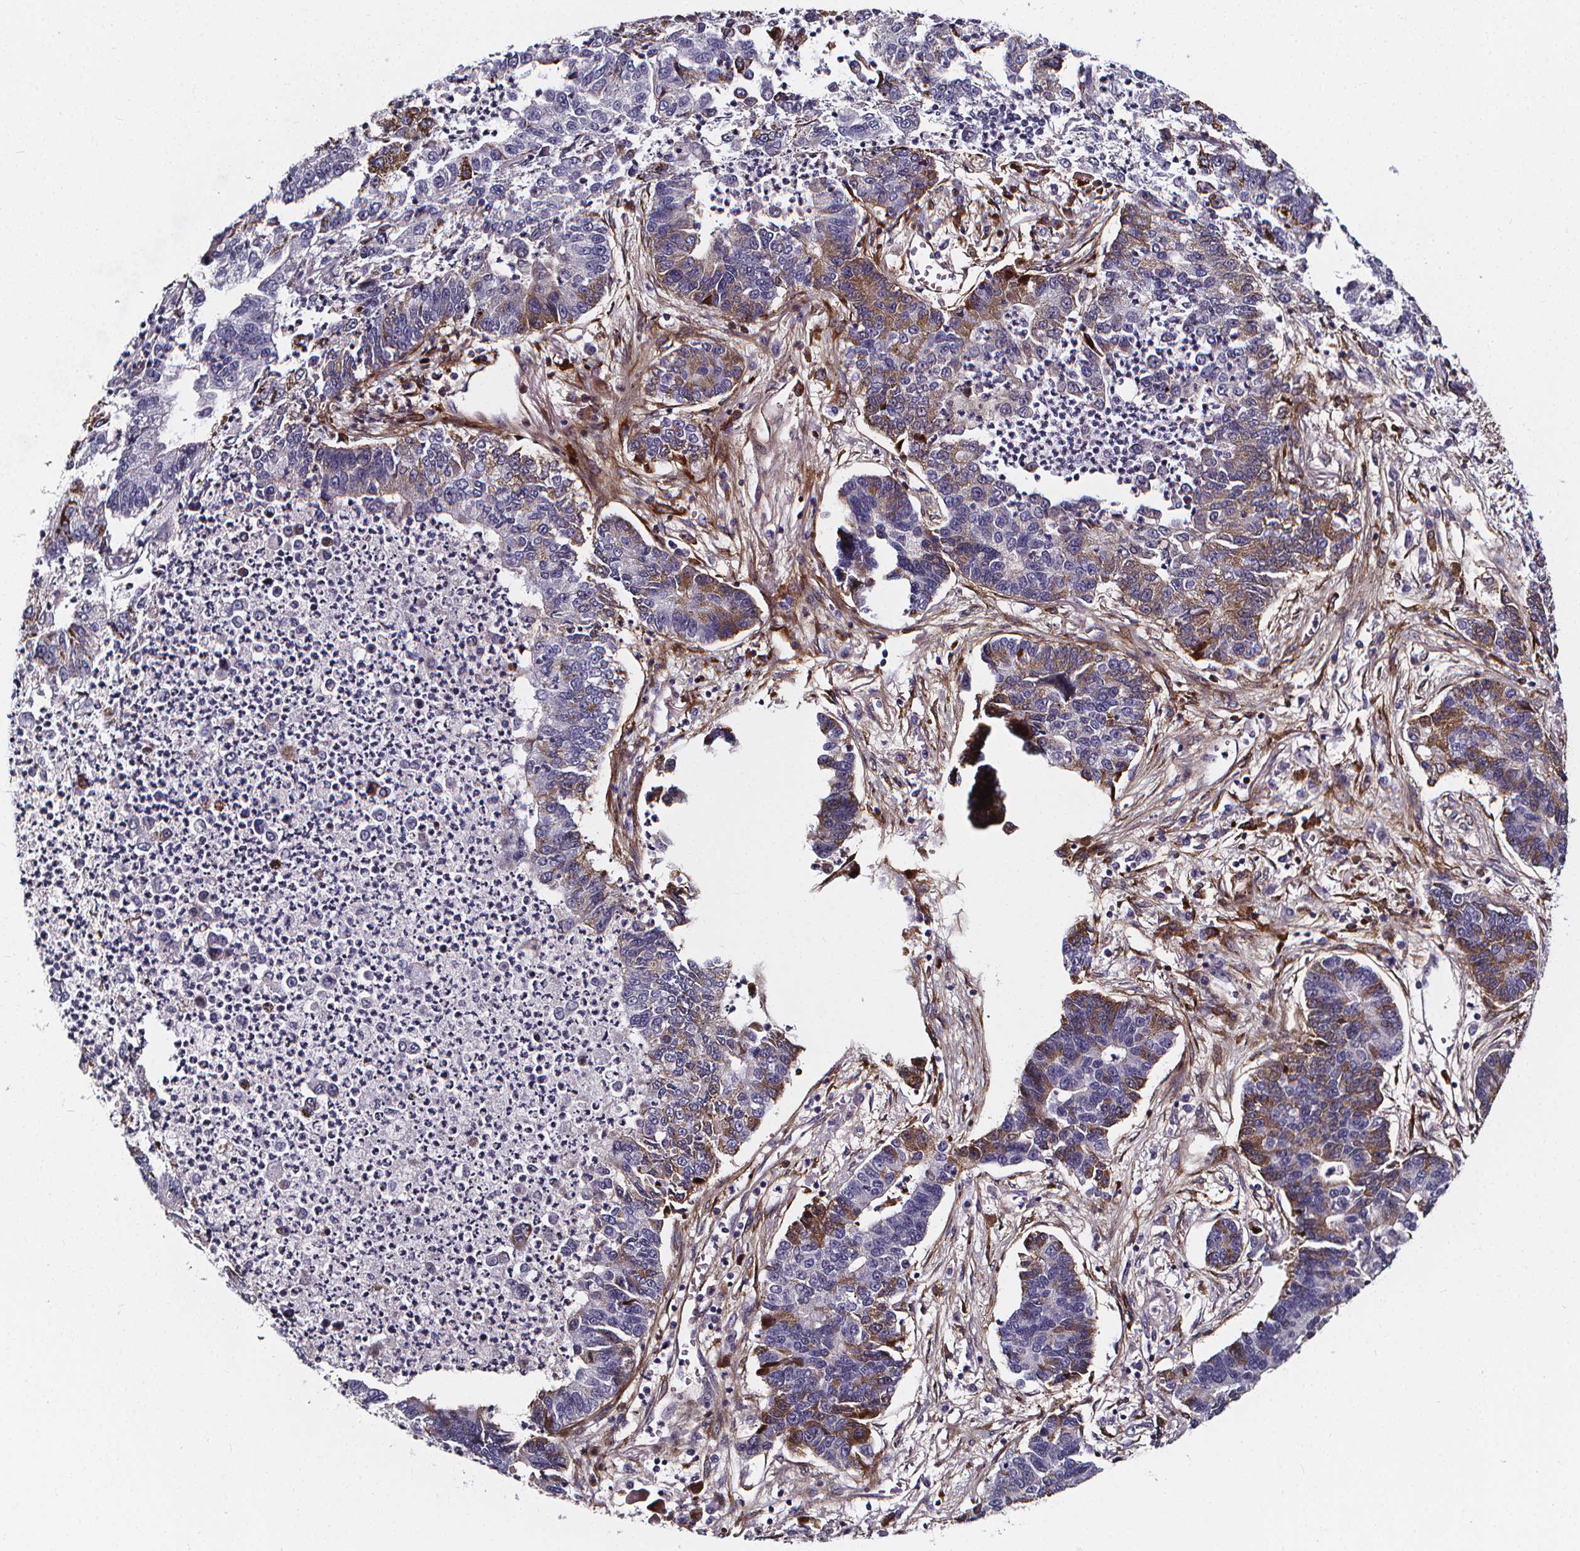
{"staining": {"intensity": "moderate", "quantity": "<25%", "location": "cytoplasmic/membranous"}, "tissue": "lung cancer", "cell_type": "Tumor cells", "image_type": "cancer", "snomed": [{"axis": "morphology", "description": "Adenocarcinoma, NOS"}, {"axis": "topography", "description": "Lung"}], "caption": "High-power microscopy captured an immunohistochemistry (IHC) histopathology image of lung cancer (adenocarcinoma), revealing moderate cytoplasmic/membranous expression in approximately <25% of tumor cells.", "gene": "AEBP1", "patient": {"sex": "female", "age": 57}}